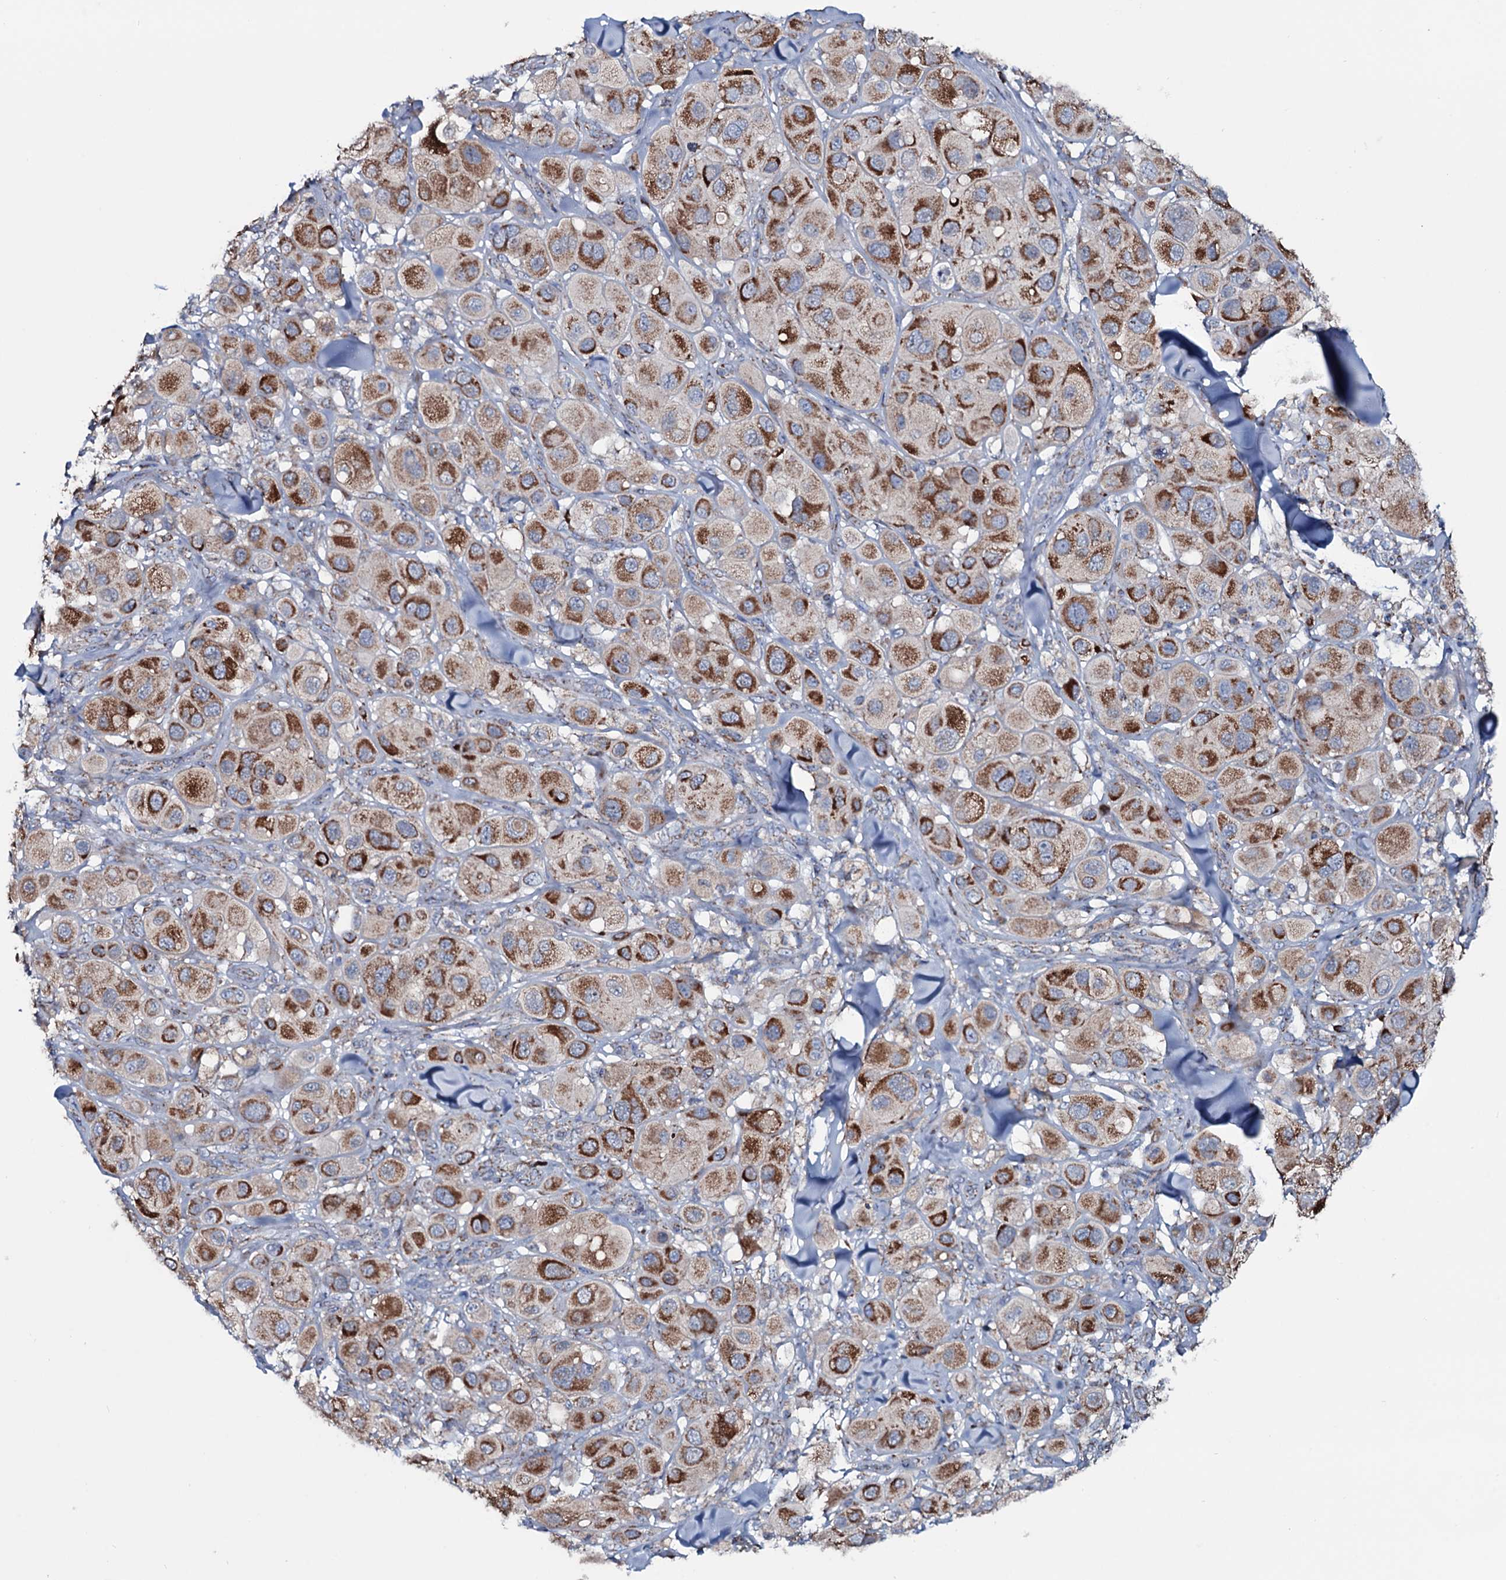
{"staining": {"intensity": "strong", "quantity": ">75%", "location": "cytoplasmic/membranous"}, "tissue": "melanoma", "cell_type": "Tumor cells", "image_type": "cancer", "snomed": [{"axis": "morphology", "description": "Malignant melanoma, Metastatic site"}, {"axis": "topography", "description": "Skin"}], "caption": "A brown stain shows strong cytoplasmic/membranous expression of a protein in human melanoma tumor cells.", "gene": "MRPS35", "patient": {"sex": "male", "age": 41}}